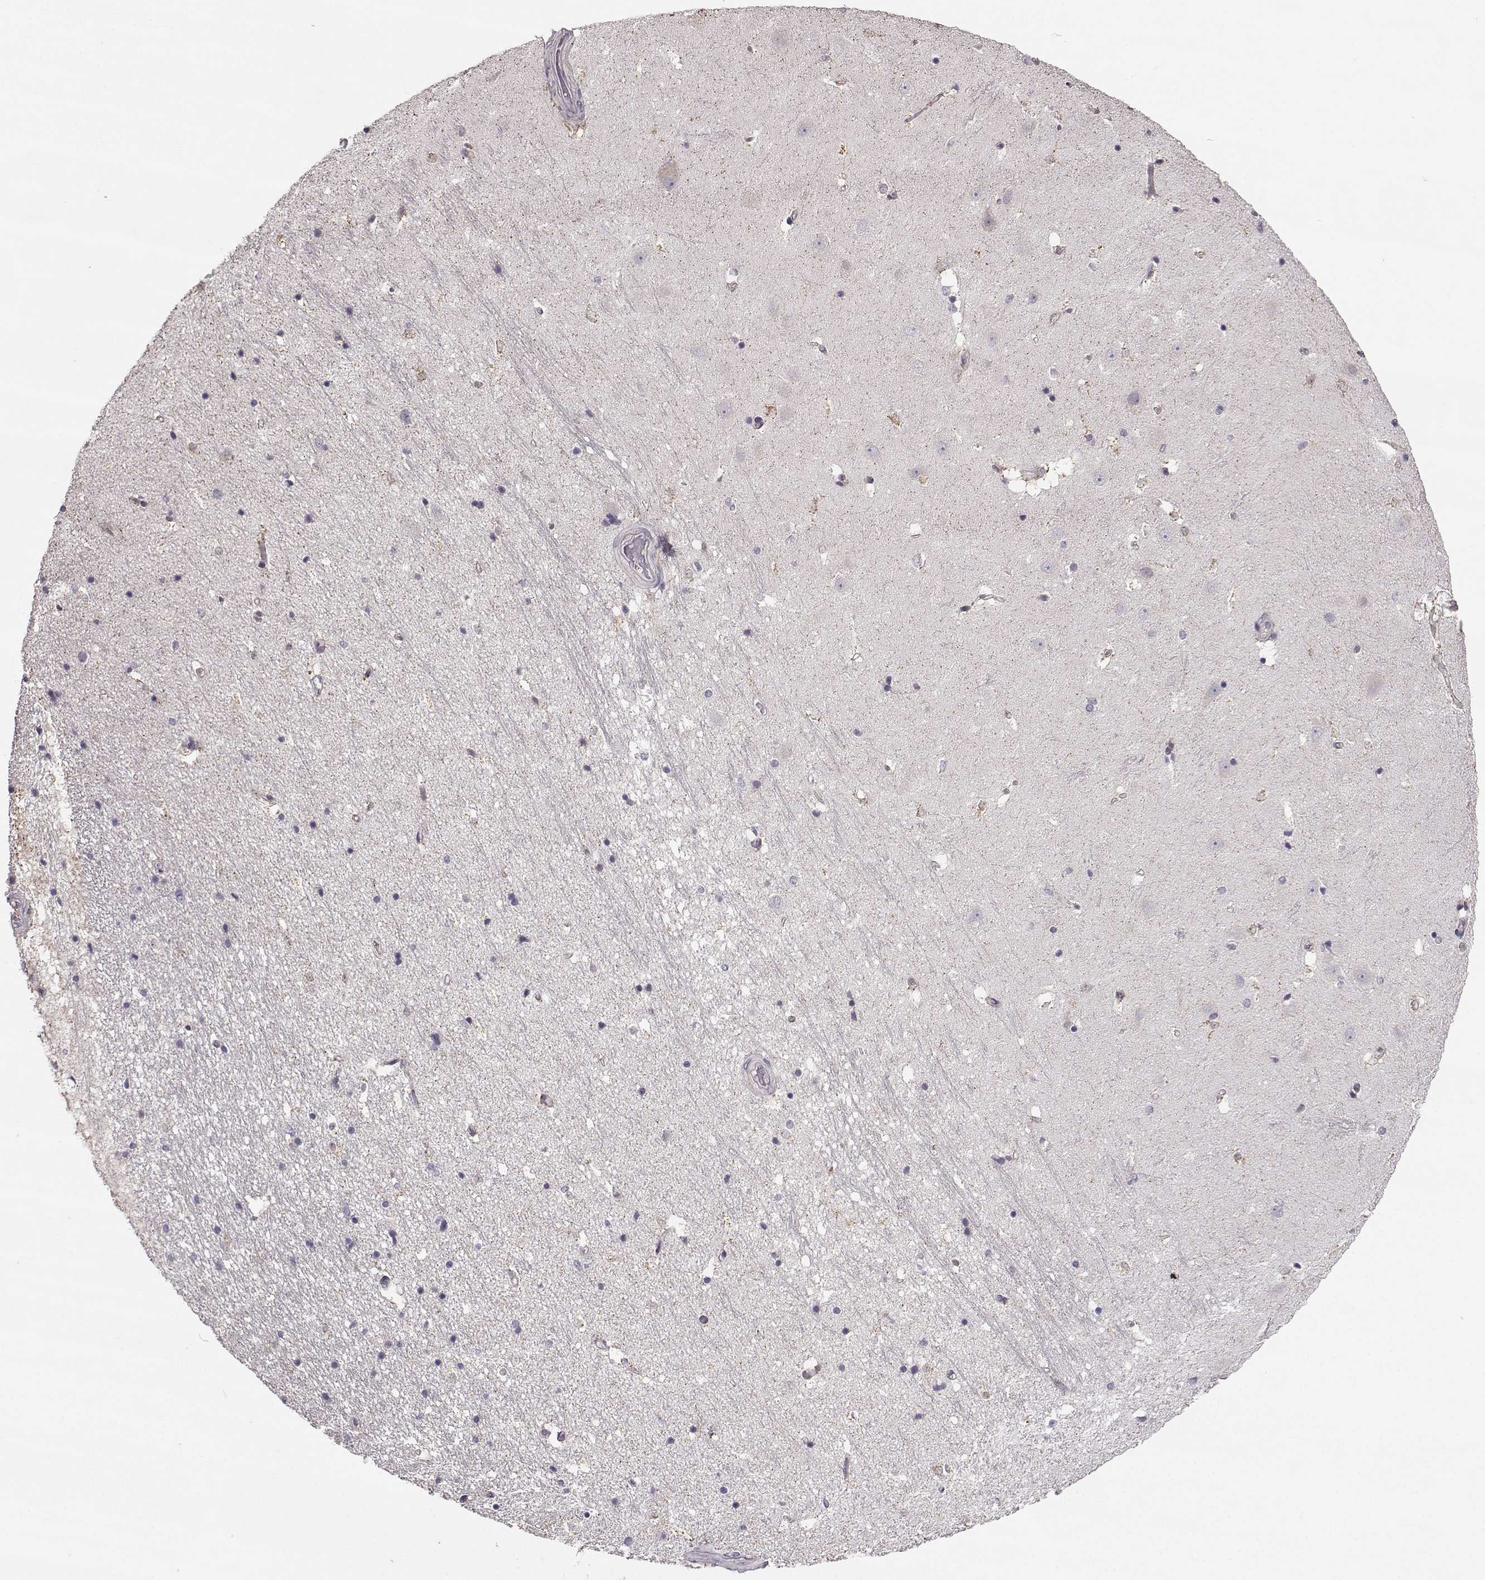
{"staining": {"intensity": "negative", "quantity": "none", "location": "none"}, "tissue": "hippocampus", "cell_type": "Glial cells", "image_type": "normal", "snomed": [{"axis": "morphology", "description": "Normal tissue, NOS"}, {"axis": "topography", "description": "Hippocampus"}], "caption": "Immunohistochemistry histopathology image of unremarkable human hippocampus stained for a protein (brown), which exhibits no positivity in glial cells. Nuclei are stained in blue.", "gene": "TSPYL5", "patient": {"sex": "male", "age": 44}}